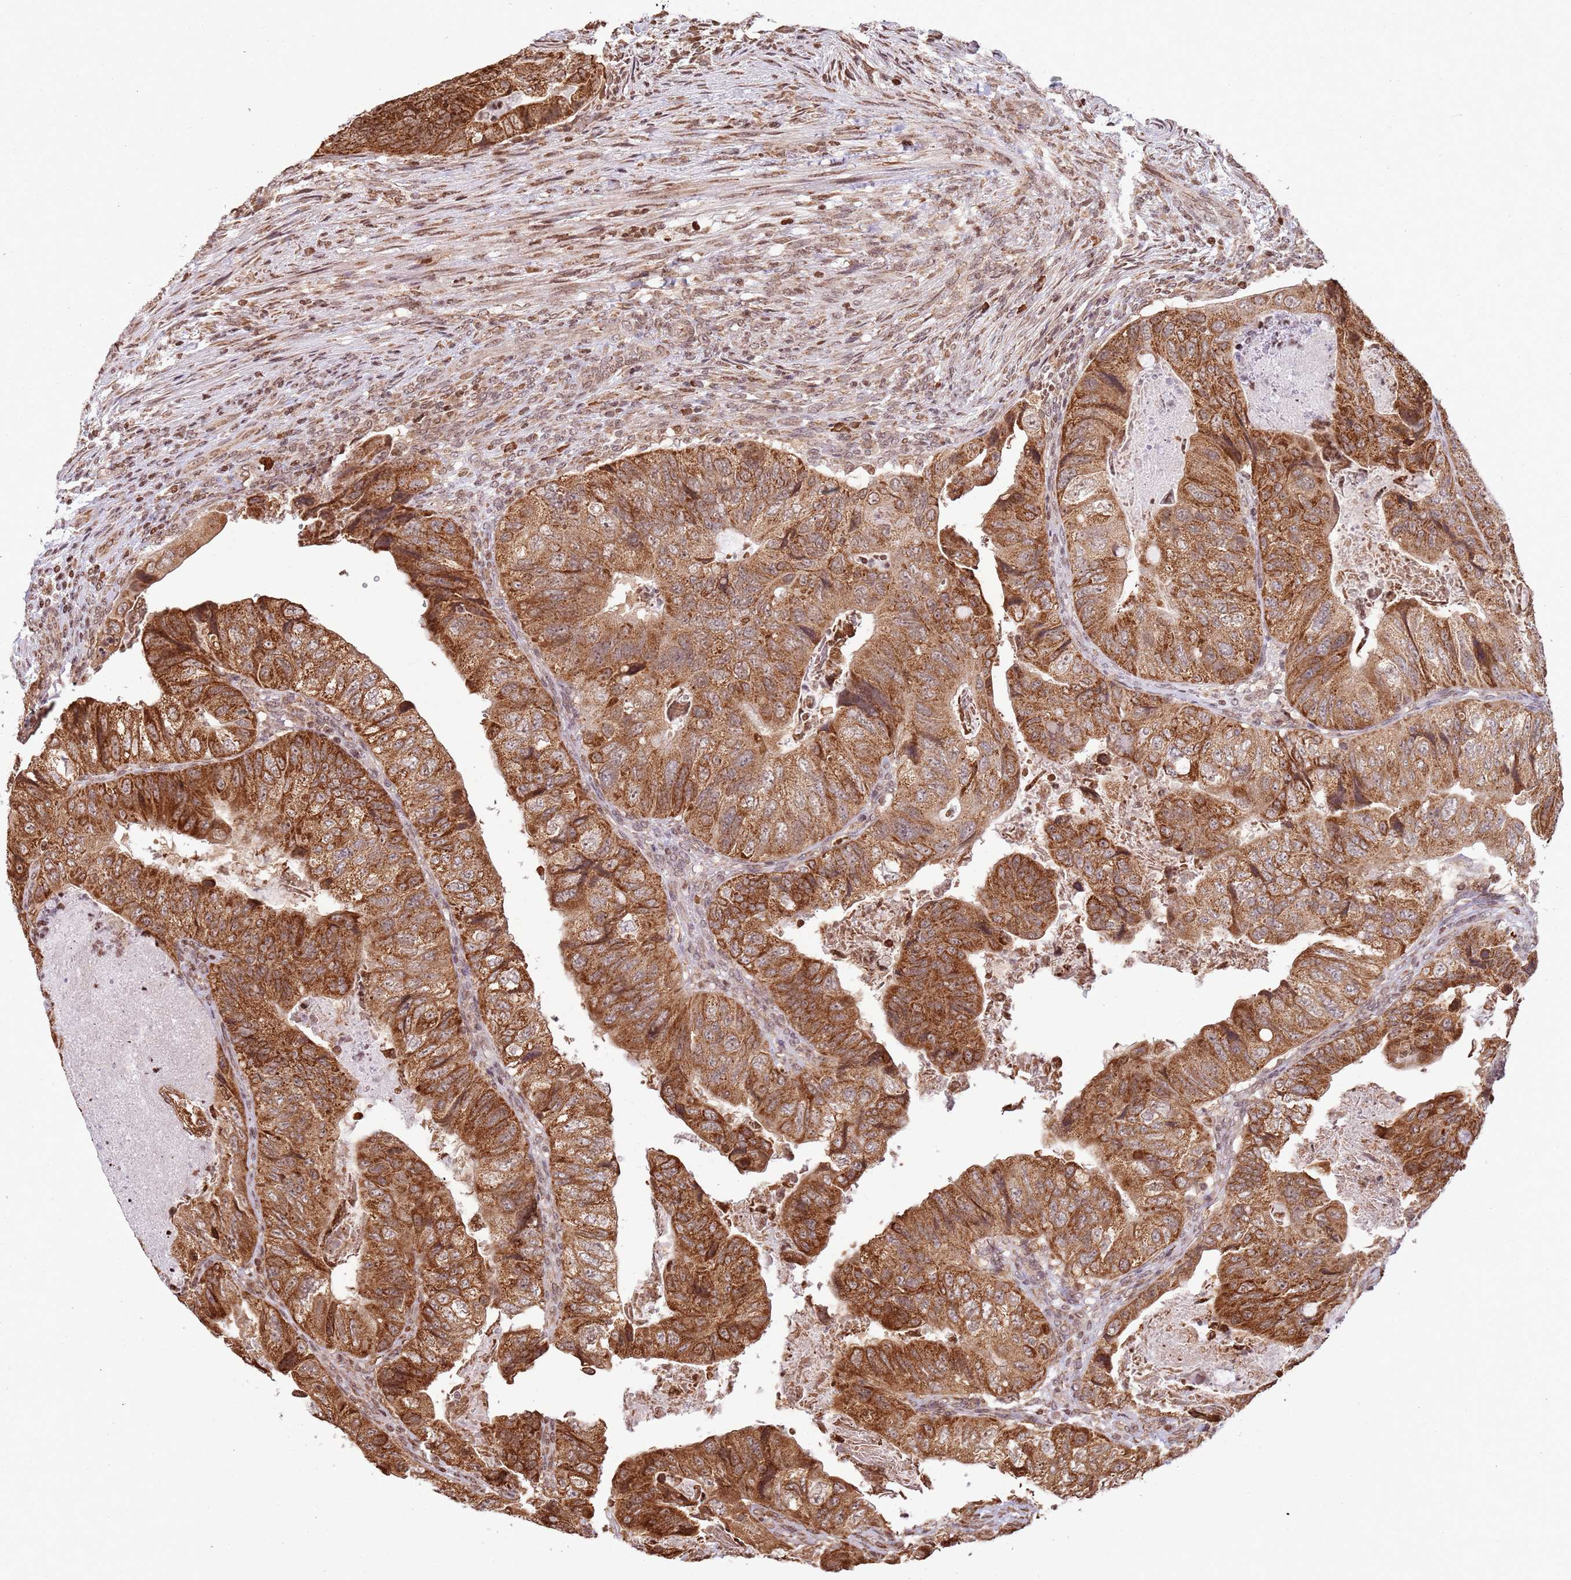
{"staining": {"intensity": "strong", "quantity": ">75%", "location": "cytoplasmic/membranous"}, "tissue": "colorectal cancer", "cell_type": "Tumor cells", "image_type": "cancer", "snomed": [{"axis": "morphology", "description": "Adenocarcinoma, NOS"}, {"axis": "topography", "description": "Rectum"}], "caption": "Colorectal adenocarcinoma stained for a protein (brown) displays strong cytoplasmic/membranous positive expression in approximately >75% of tumor cells.", "gene": "SCAF1", "patient": {"sex": "male", "age": 63}}